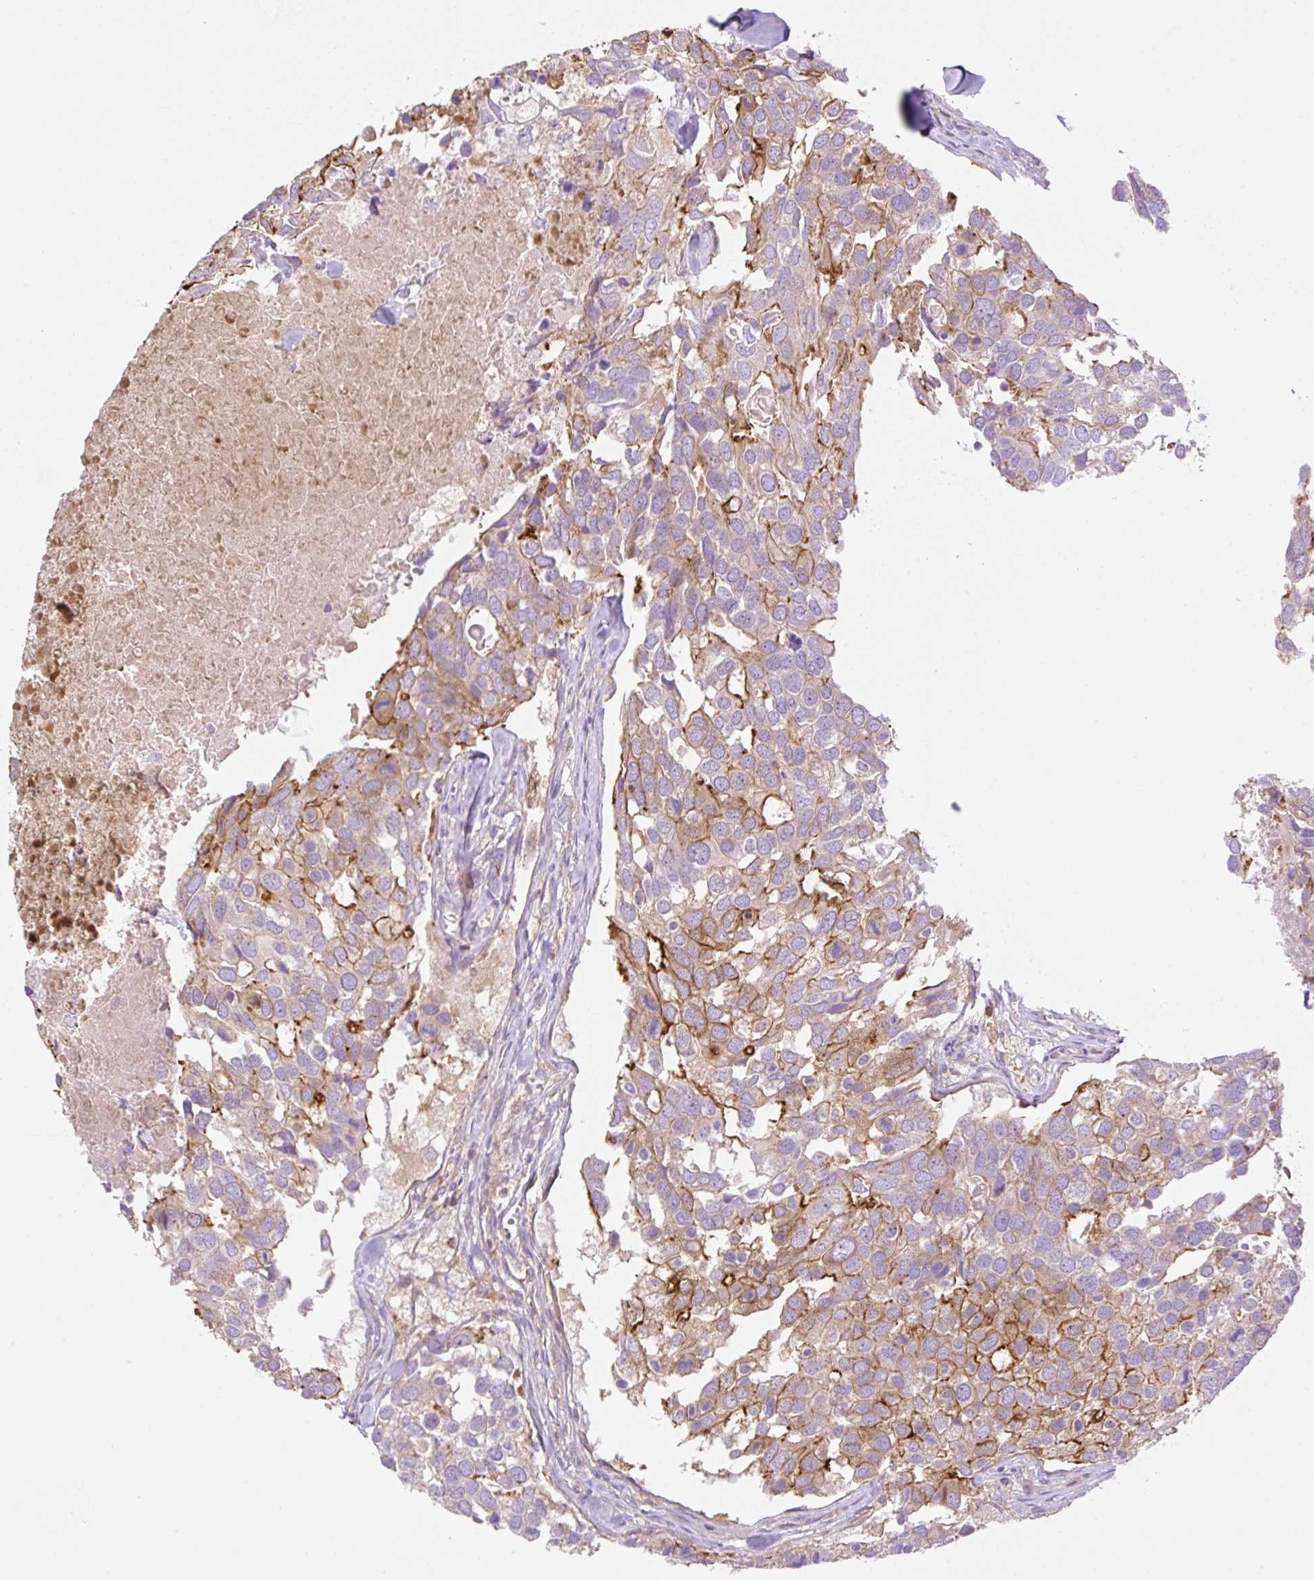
{"staining": {"intensity": "moderate", "quantity": "25%-75%", "location": "cytoplasmic/membranous"}, "tissue": "breast cancer", "cell_type": "Tumor cells", "image_type": "cancer", "snomed": [{"axis": "morphology", "description": "Duct carcinoma"}, {"axis": "topography", "description": "Breast"}], "caption": "About 25%-75% of tumor cells in breast cancer (invasive ductal carcinoma) show moderate cytoplasmic/membranous protein positivity as visualized by brown immunohistochemical staining.", "gene": "VPS25", "patient": {"sex": "female", "age": 83}}